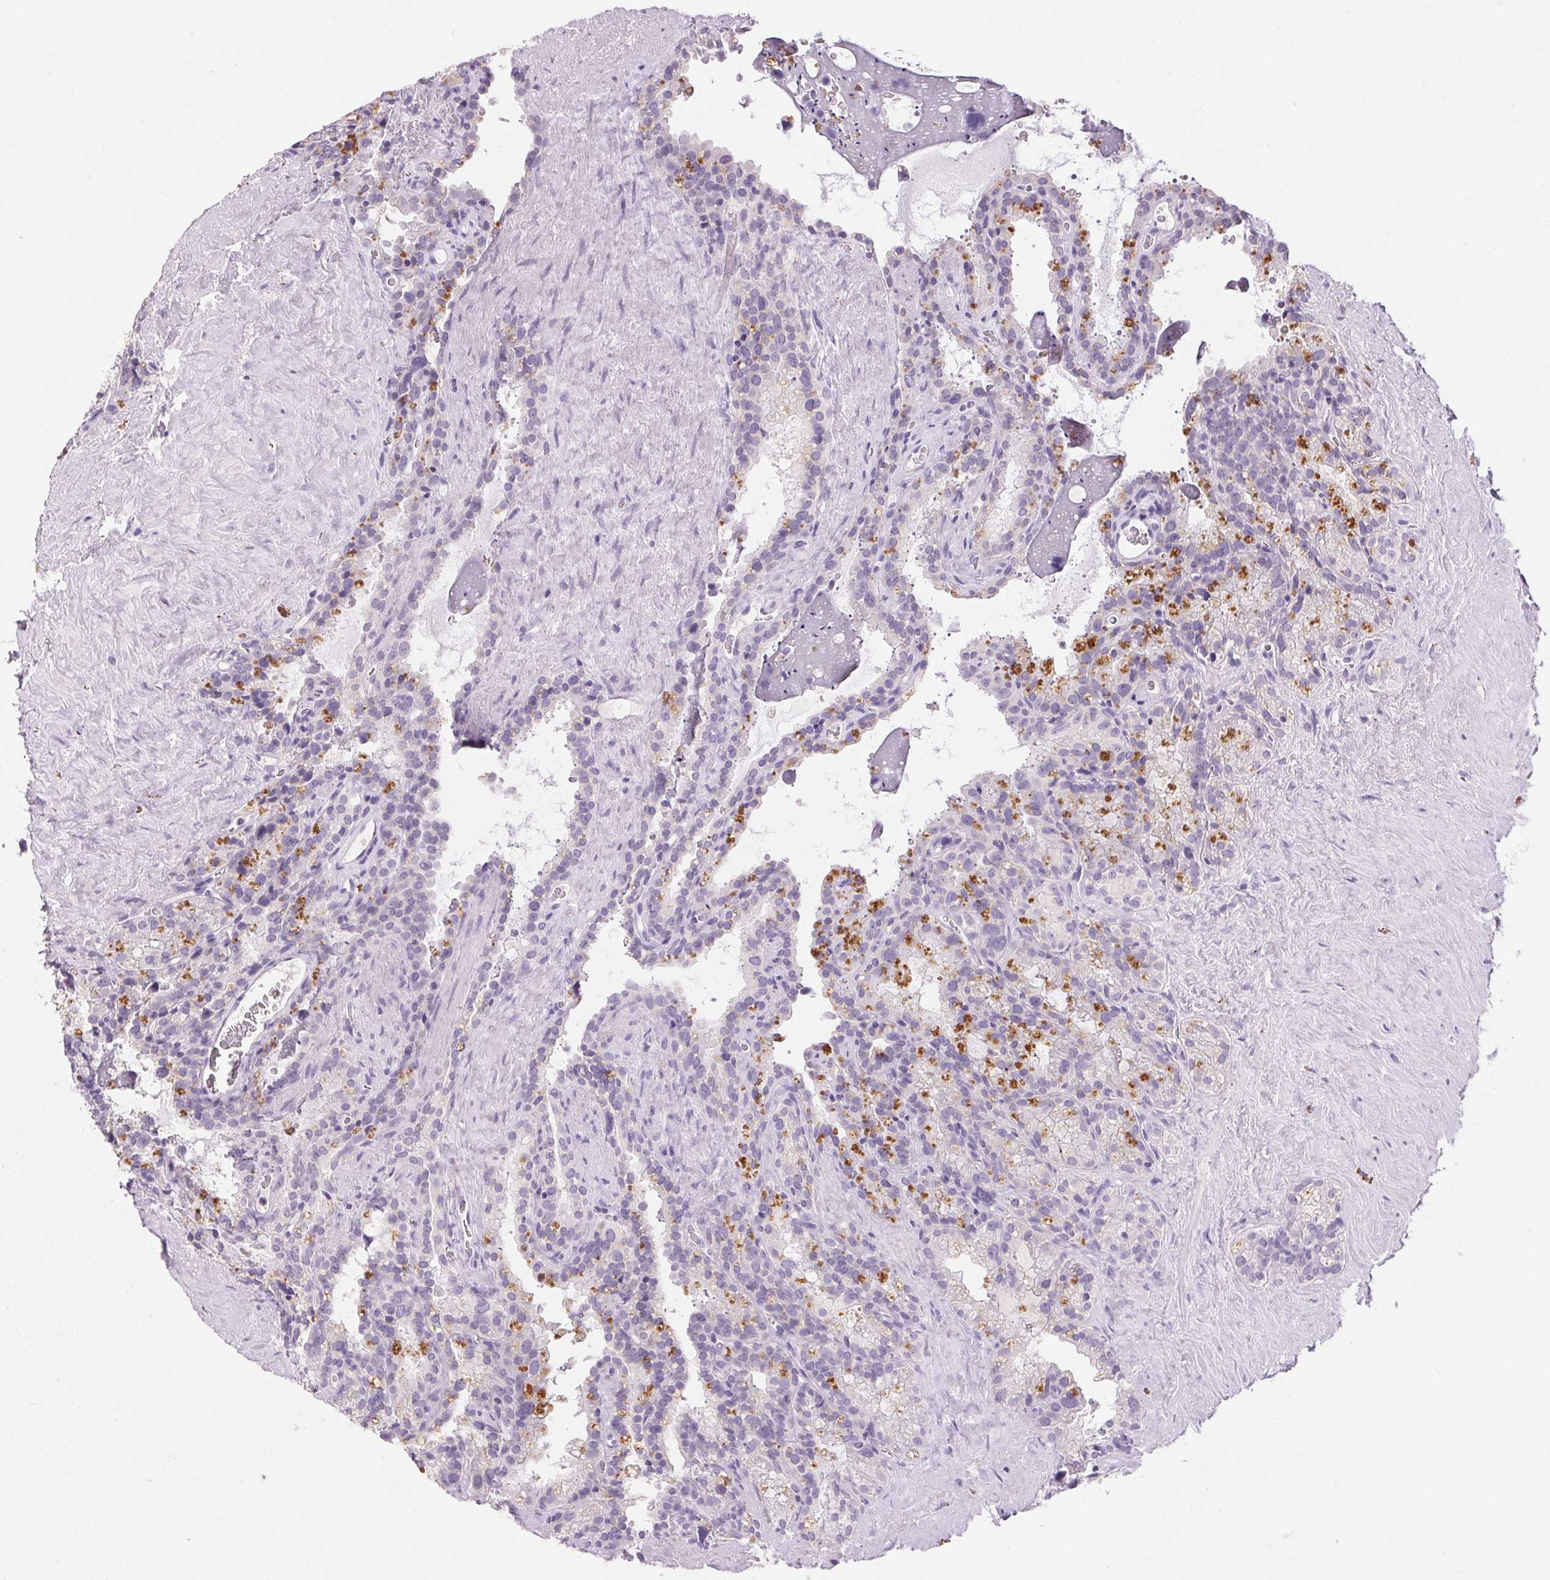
{"staining": {"intensity": "negative", "quantity": "none", "location": "none"}, "tissue": "seminal vesicle", "cell_type": "Glandular cells", "image_type": "normal", "snomed": [{"axis": "morphology", "description": "Normal tissue, NOS"}, {"axis": "topography", "description": "Prostate"}, {"axis": "topography", "description": "Seminal veicle"}], "caption": "This is an IHC micrograph of normal human seminal vesicle. There is no positivity in glandular cells.", "gene": "HSD17B2", "patient": {"sex": "male", "age": 71}}